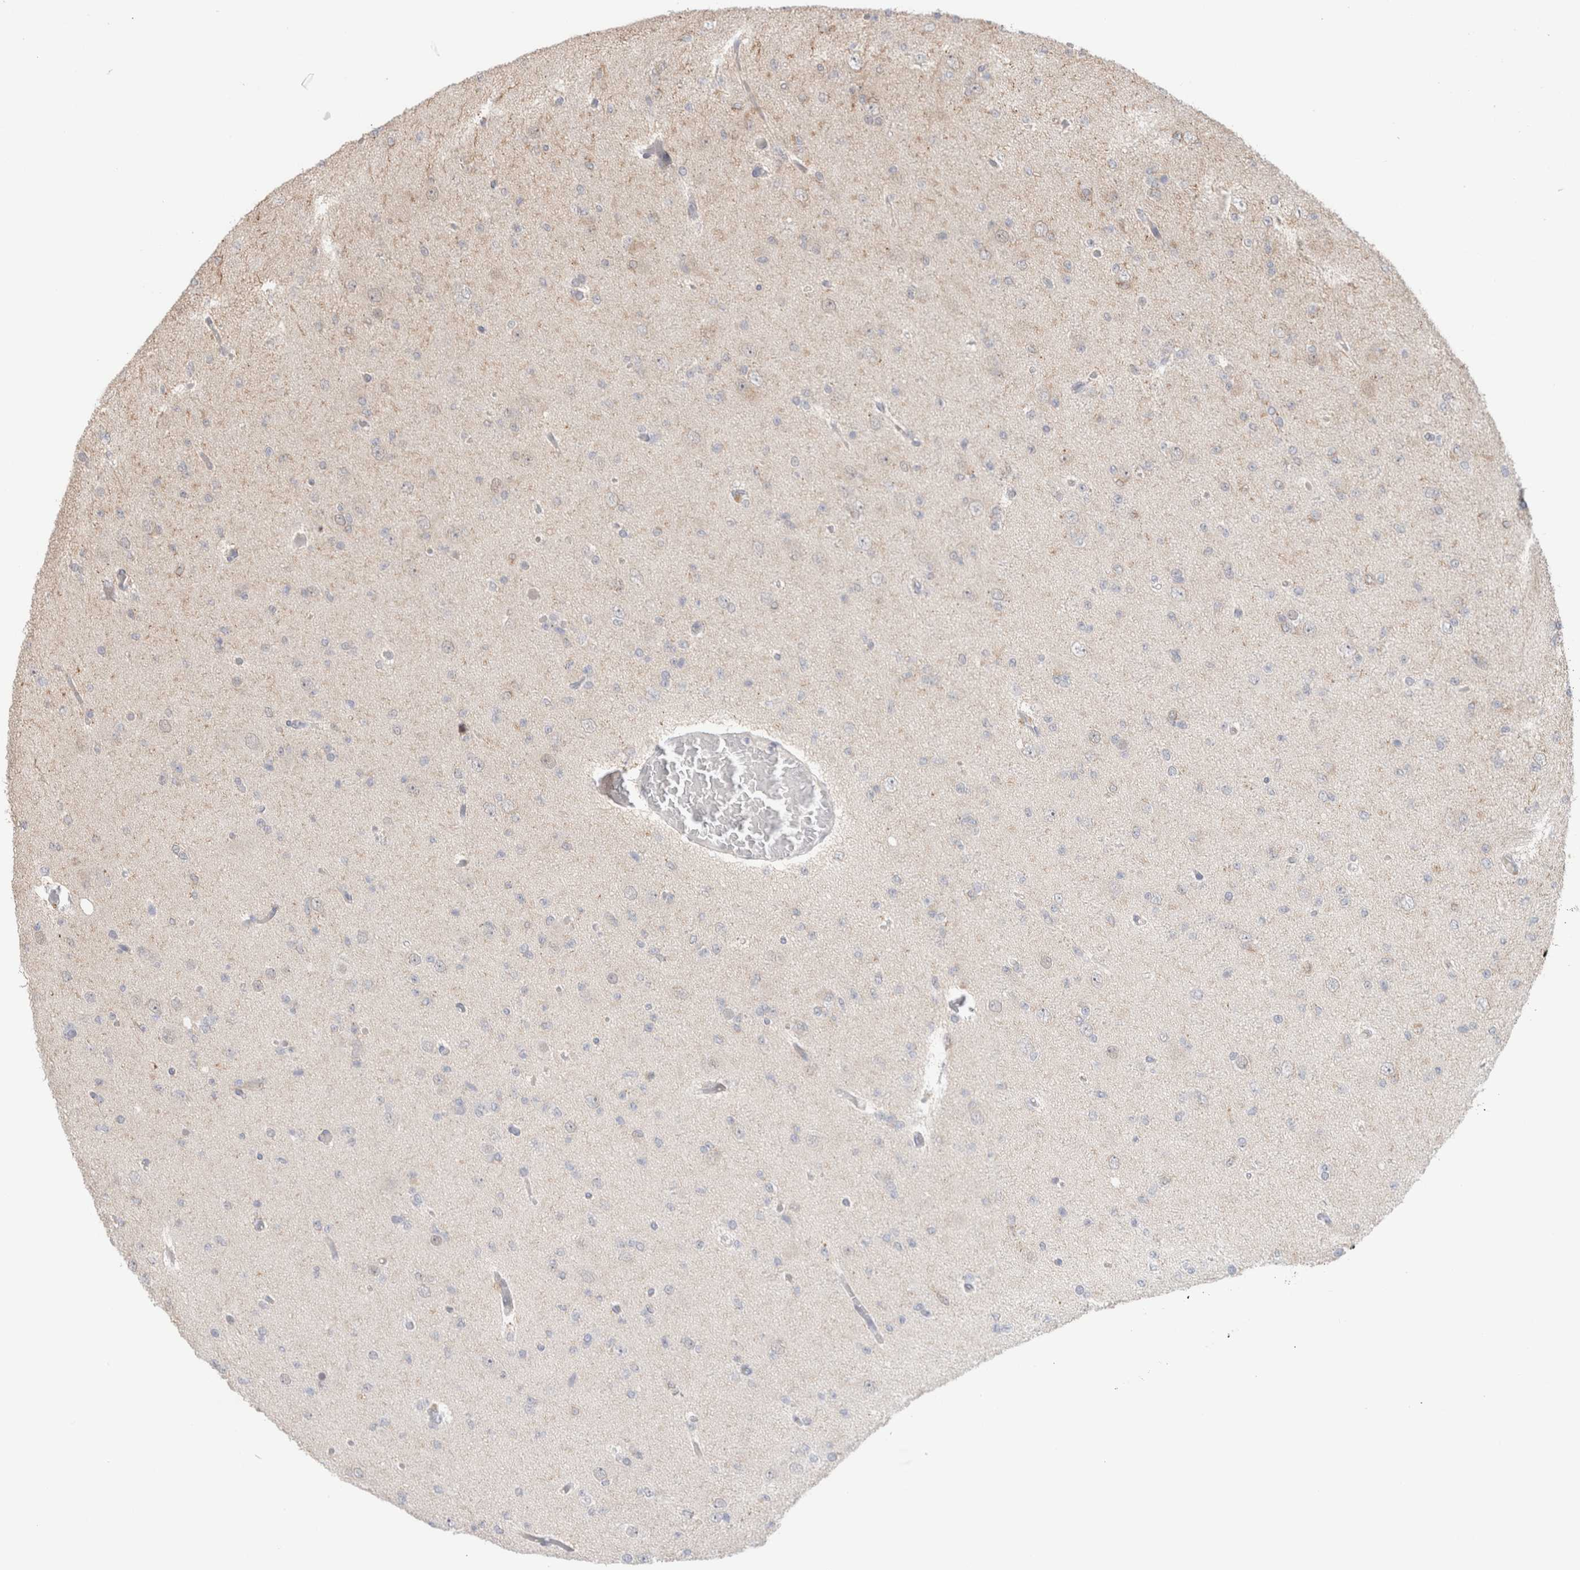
{"staining": {"intensity": "weak", "quantity": "<25%", "location": "nuclear"}, "tissue": "glioma", "cell_type": "Tumor cells", "image_type": "cancer", "snomed": [{"axis": "morphology", "description": "Glioma, malignant, Low grade"}, {"axis": "topography", "description": "Brain"}], "caption": "This is an immunohistochemistry (IHC) histopathology image of malignant glioma (low-grade). There is no staining in tumor cells.", "gene": "SYDE2", "patient": {"sex": "female", "age": 22}}